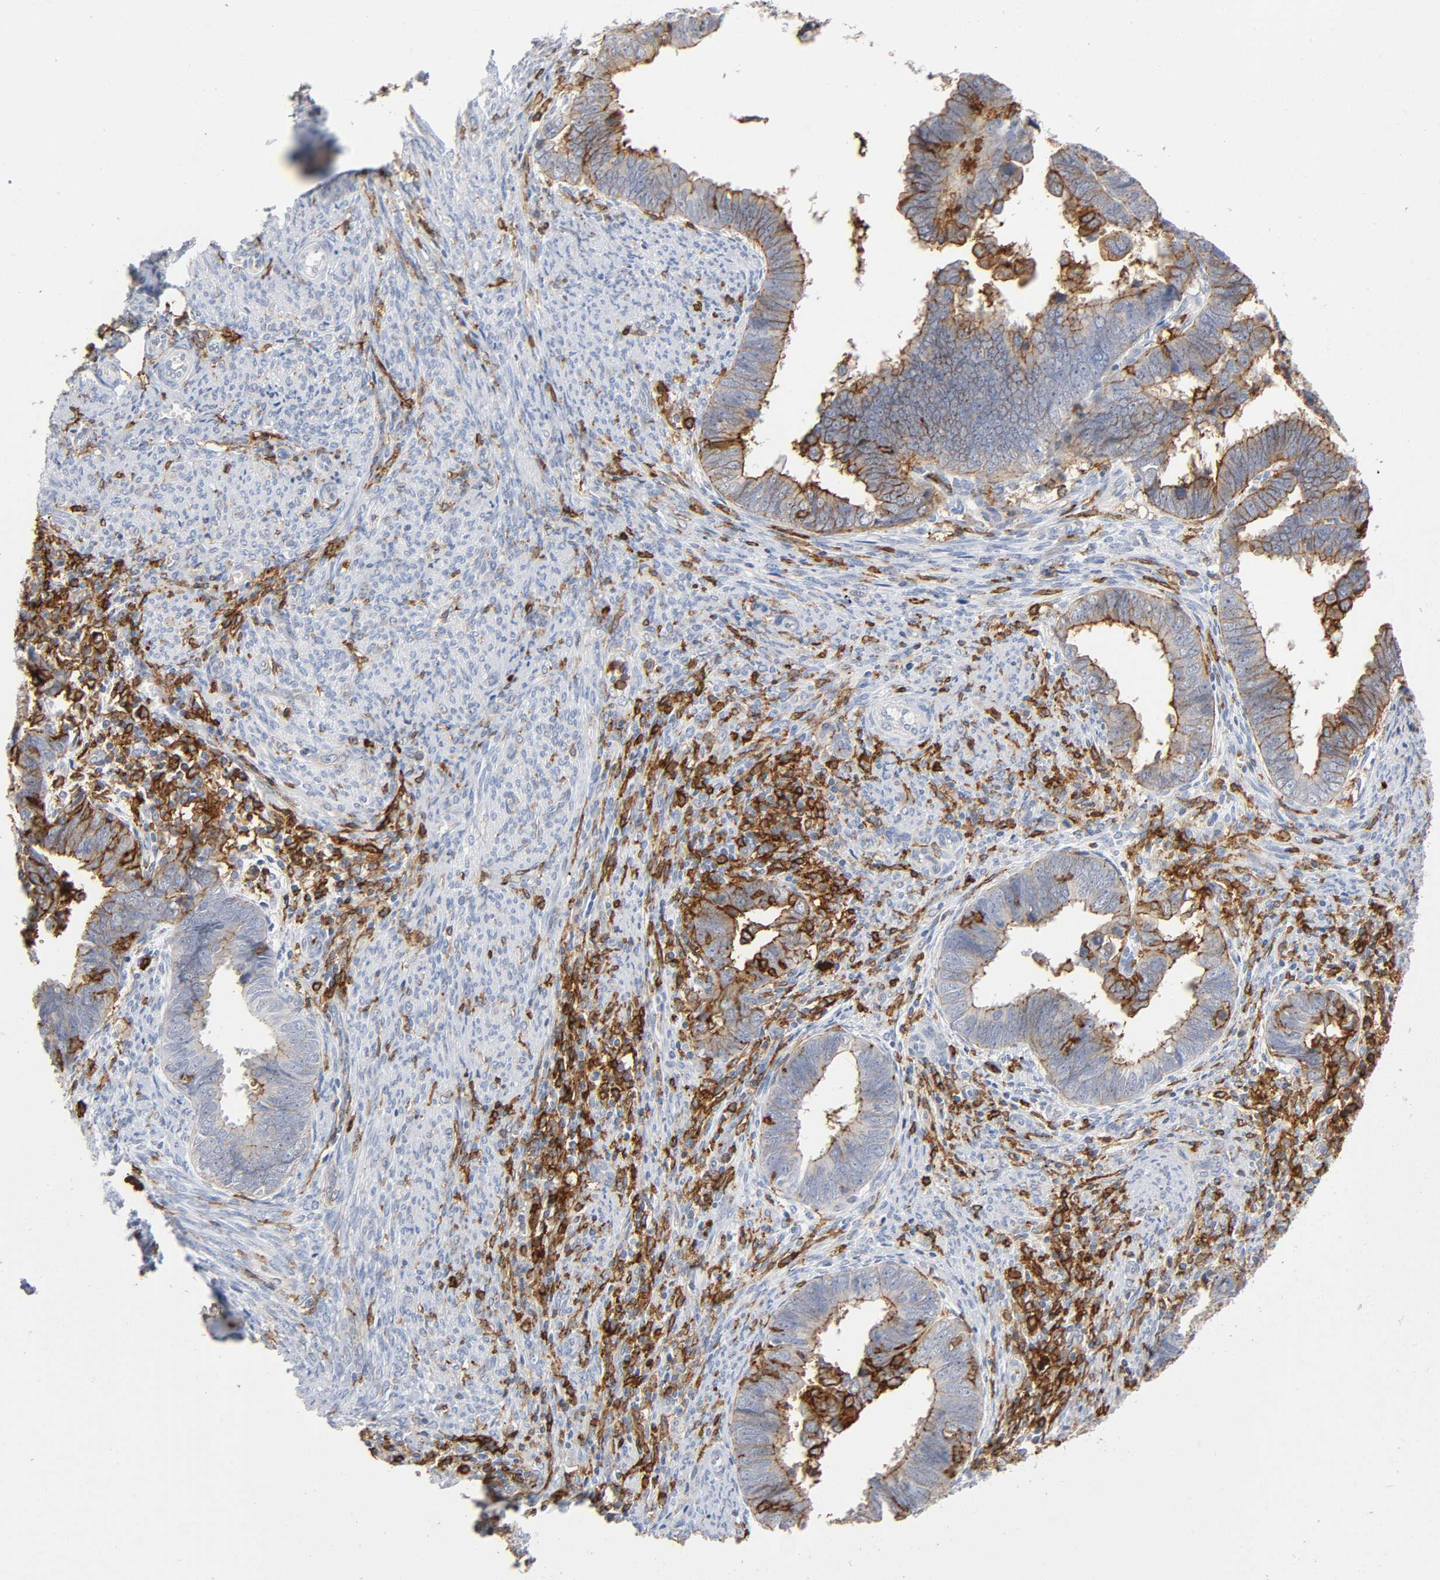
{"staining": {"intensity": "moderate", "quantity": "<25%", "location": "cytoplasmic/membranous"}, "tissue": "endometrial cancer", "cell_type": "Tumor cells", "image_type": "cancer", "snomed": [{"axis": "morphology", "description": "Adenocarcinoma, NOS"}, {"axis": "topography", "description": "Endometrium"}], "caption": "High-power microscopy captured an immunohistochemistry (IHC) histopathology image of endometrial cancer, revealing moderate cytoplasmic/membranous staining in approximately <25% of tumor cells. Immunohistochemistry stains the protein of interest in brown and the nuclei are stained blue.", "gene": "LYN", "patient": {"sex": "female", "age": 75}}